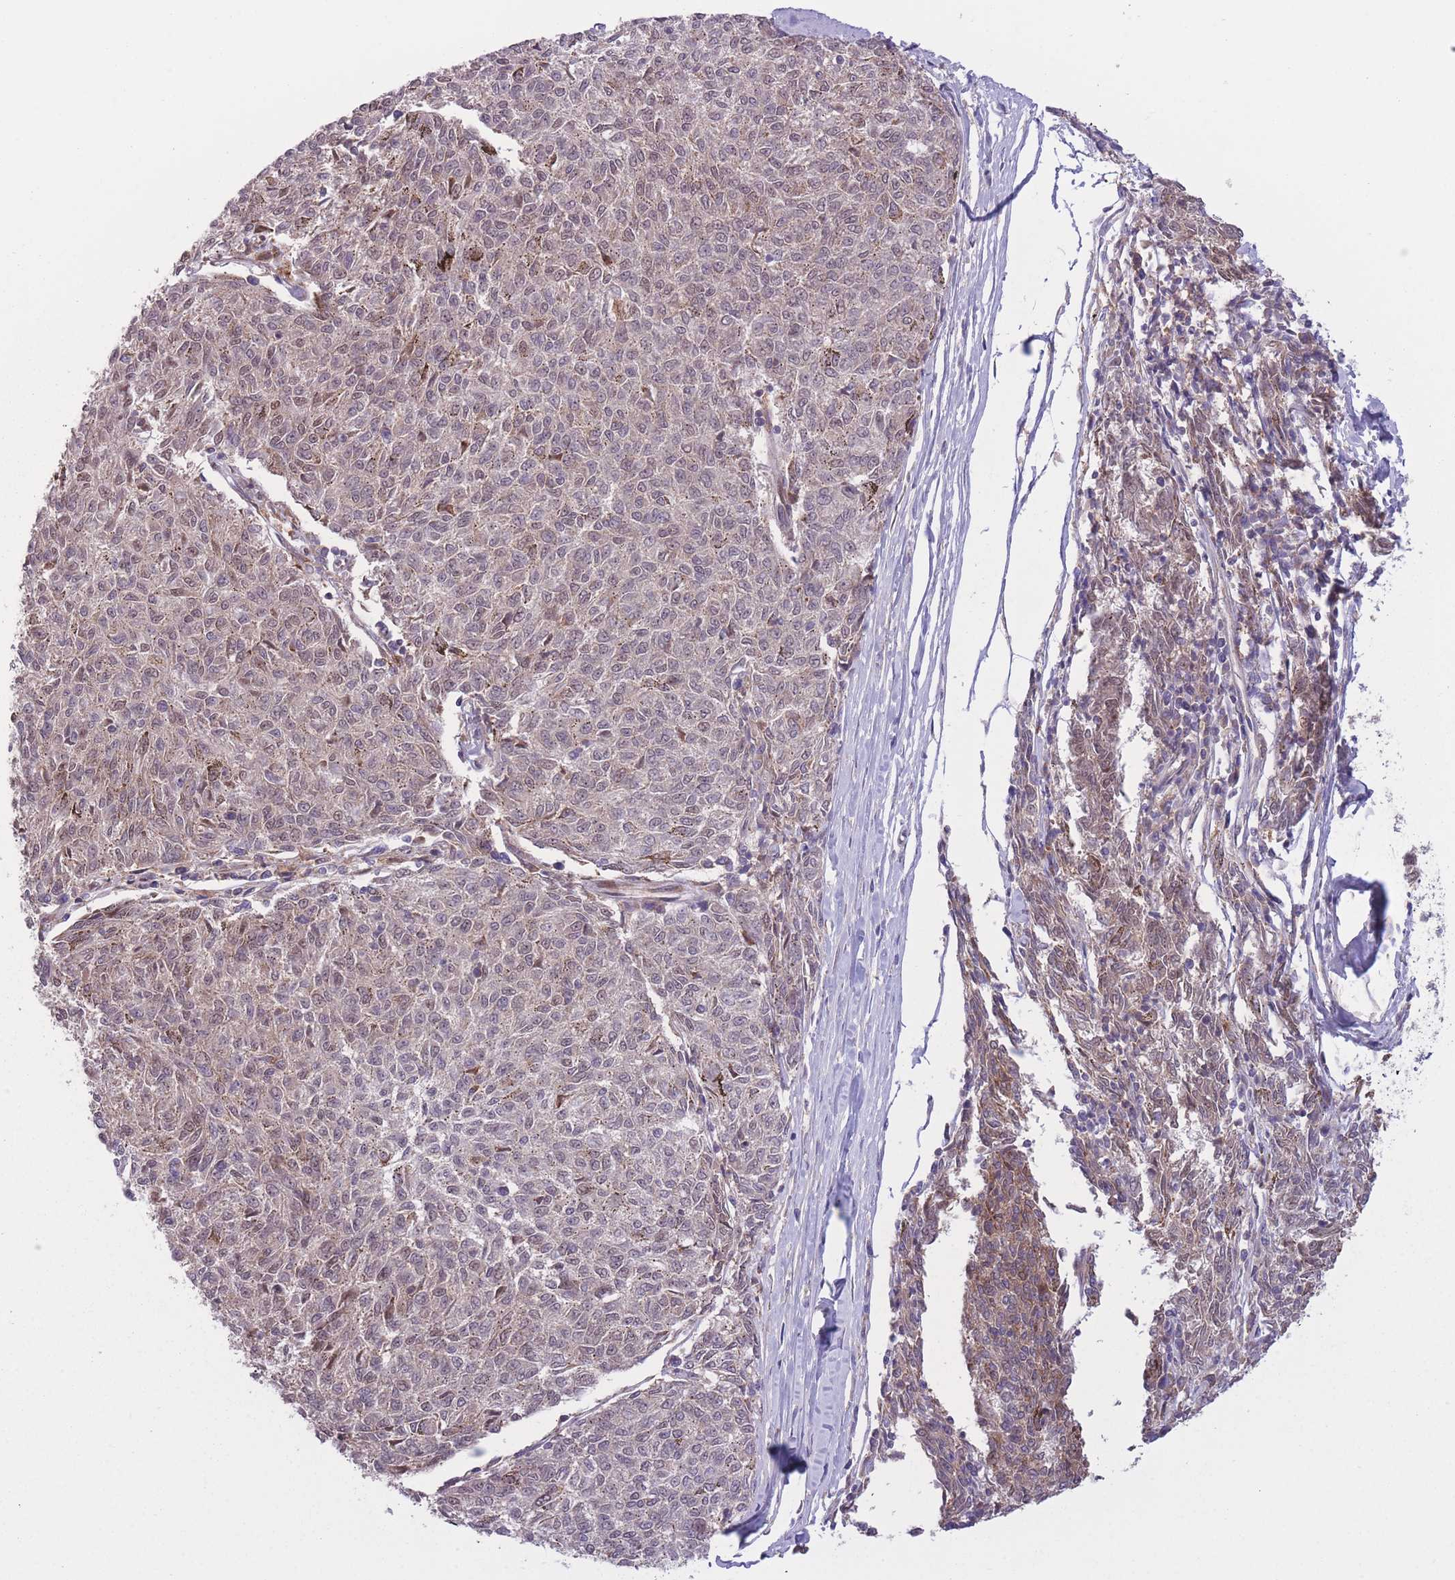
{"staining": {"intensity": "moderate", "quantity": "<25%", "location": "cytoplasmic/membranous,nuclear"}, "tissue": "melanoma", "cell_type": "Tumor cells", "image_type": "cancer", "snomed": [{"axis": "morphology", "description": "Malignant melanoma, NOS"}, {"axis": "topography", "description": "Skin"}], "caption": "This histopathology image reveals melanoma stained with IHC to label a protein in brown. The cytoplasmic/membranous and nuclear of tumor cells show moderate positivity for the protein. Nuclei are counter-stained blue.", "gene": "CCT6B", "patient": {"sex": "female", "age": 72}}